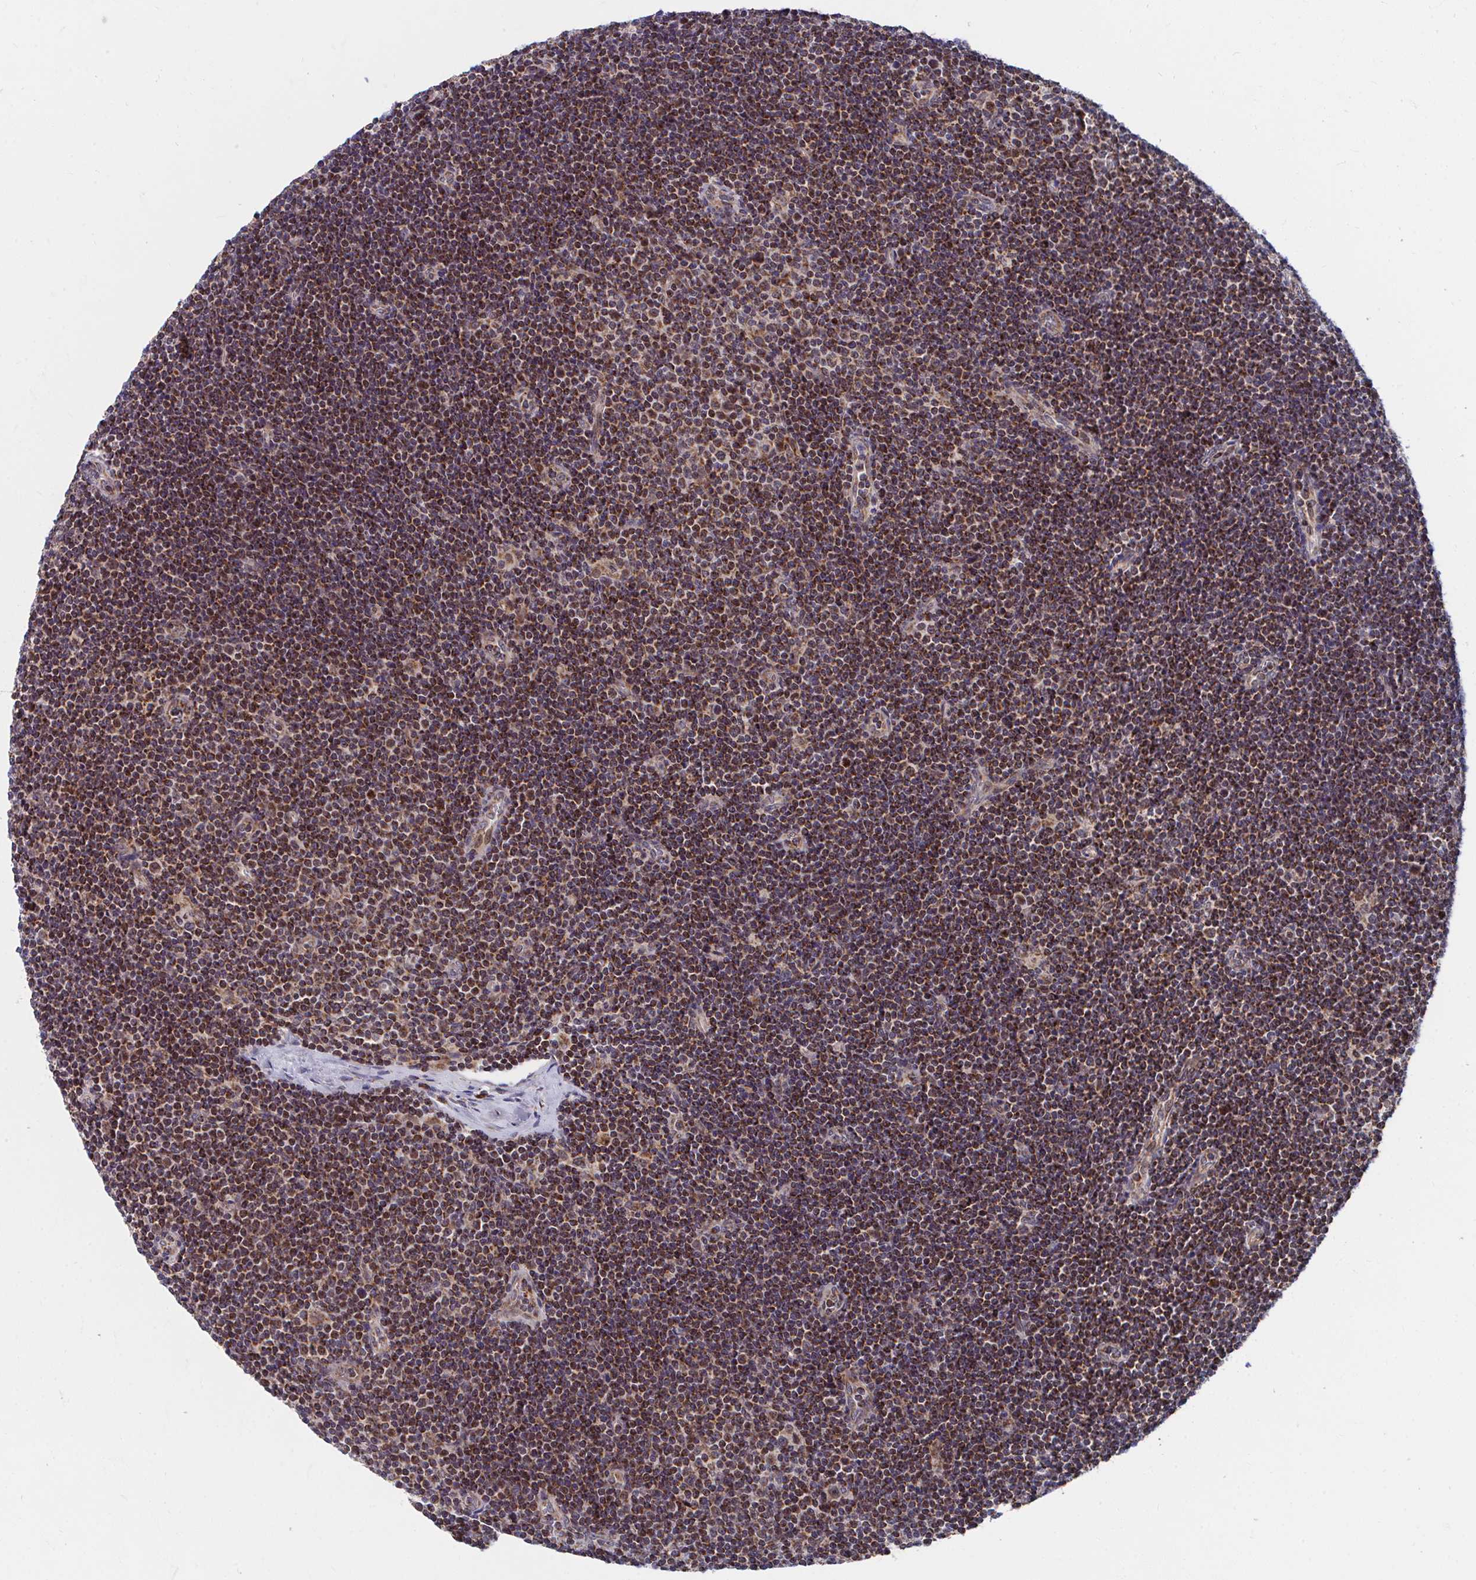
{"staining": {"intensity": "strong", "quantity": ">75%", "location": "cytoplasmic/membranous"}, "tissue": "lymphoma", "cell_type": "Tumor cells", "image_type": "cancer", "snomed": [{"axis": "morphology", "description": "Malignant lymphoma, non-Hodgkin's type, Low grade"}, {"axis": "topography", "description": "Lymph node"}], "caption": "Immunohistochemistry (IHC) photomicrograph of neoplastic tissue: low-grade malignant lymphoma, non-Hodgkin's type stained using immunohistochemistry (IHC) displays high levels of strong protein expression localized specifically in the cytoplasmic/membranous of tumor cells, appearing as a cytoplasmic/membranous brown color.", "gene": "PEX3", "patient": {"sex": "male", "age": 48}}